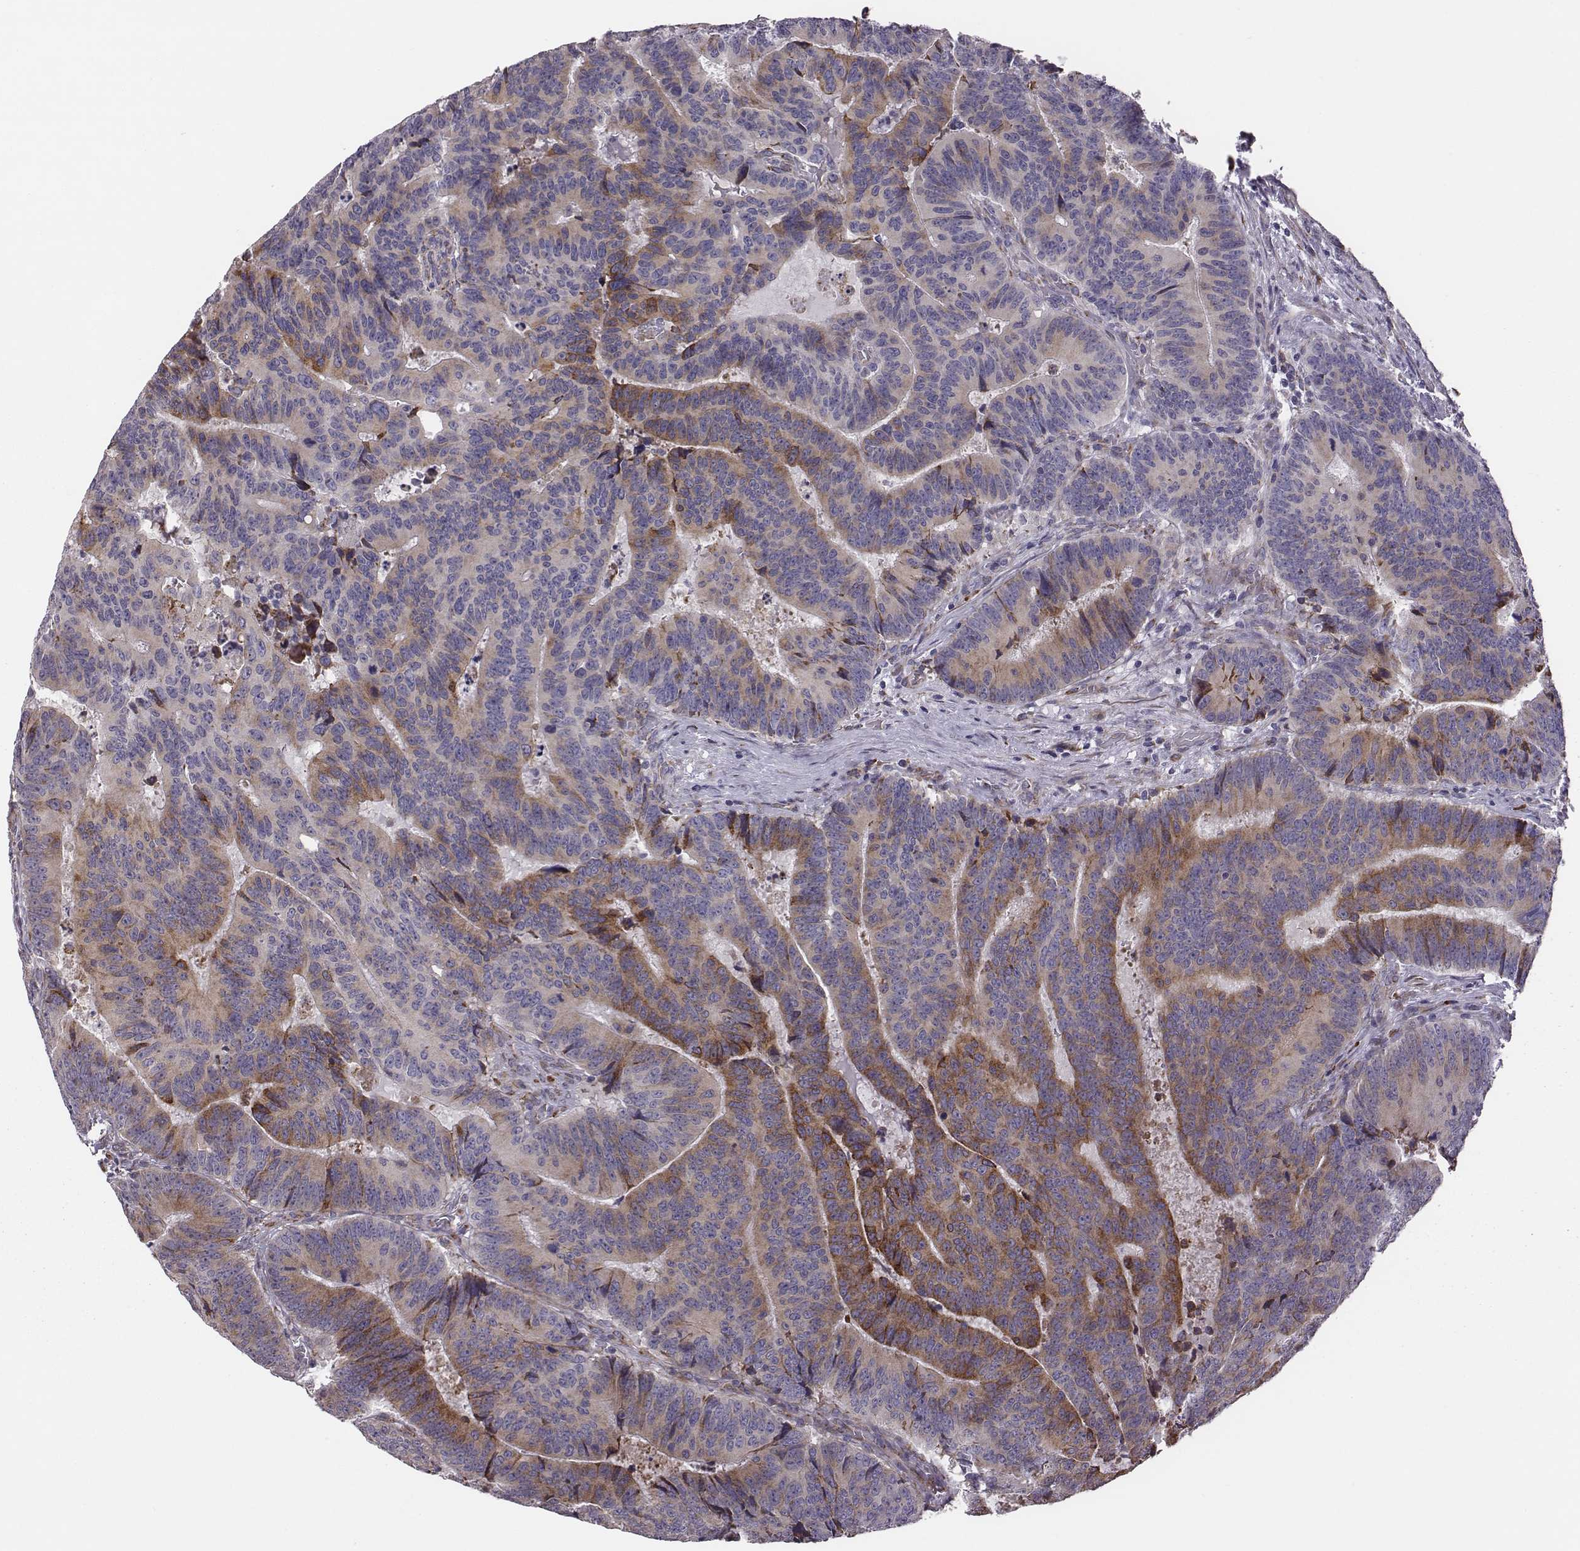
{"staining": {"intensity": "moderate", "quantity": ">75%", "location": "cytoplasmic/membranous"}, "tissue": "colorectal cancer", "cell_type": "Tumor cells", "image_type": "cancer", "snomed": [{"axis": "morphology", "description": "Adenocarcinoma, NOS"}, {"axis": "topography", "description": "Colon"}], "caption": "Immunohistochemistry (IHC) of adenocarcinoma (colorectal) displays medium levels of moderate cytoplasmic/membranous staining in approximately >75% of tumor cells.", "gene": "SELENOI", "patient": {"sex": "female", "age": 82}}